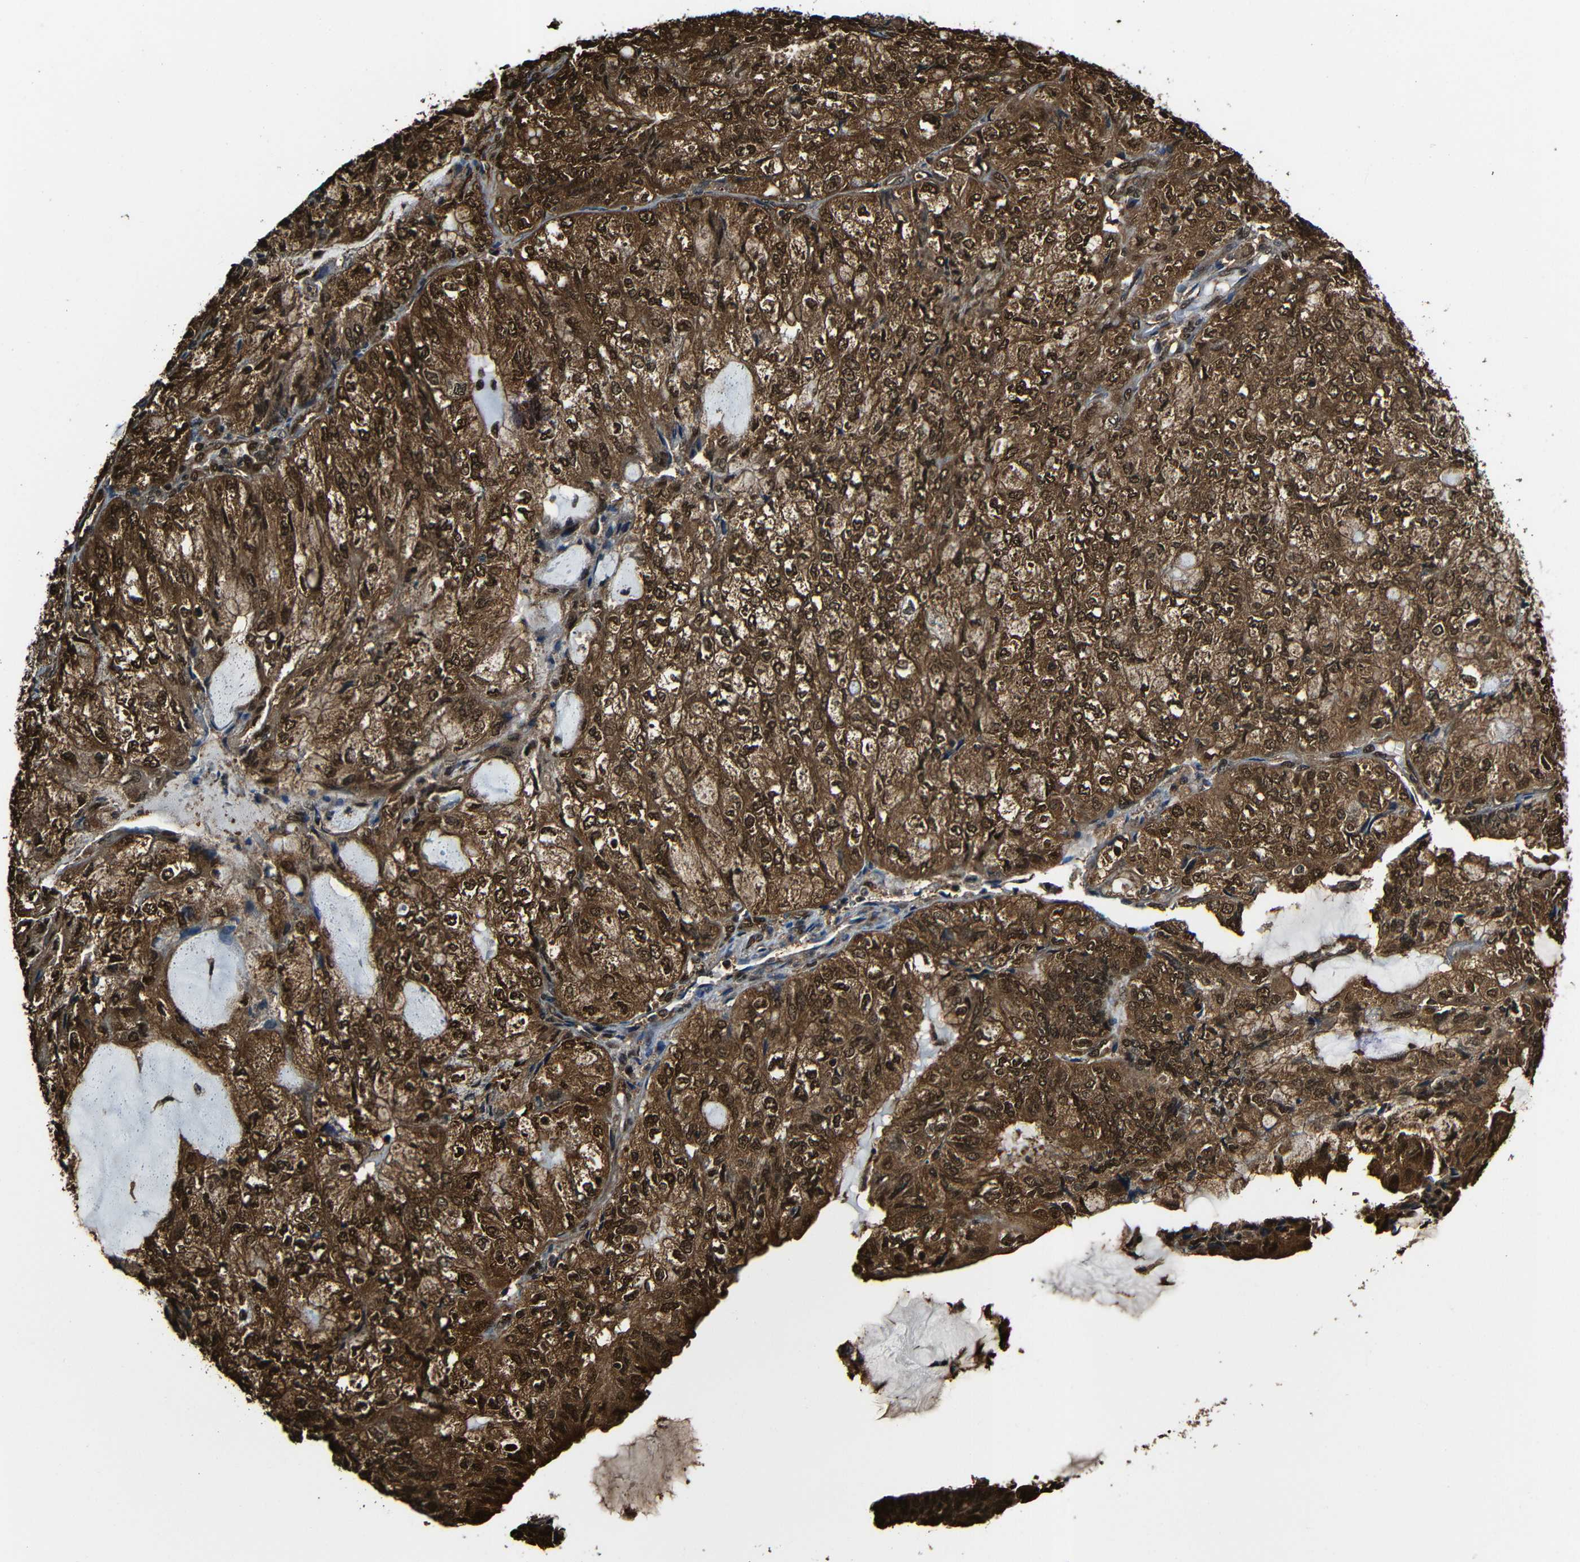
{"staining": {"intensity": "strong", "quantity": ">75%", "location": "cytoplasmic/membranous,nuclear"}, "tissue": "endometrial cancer", "cell_type": "Tumor cells", "image_type": "cancer", "snomed": [{"axis": "morphology", "description": "Adenocarcinoma, NOS"}, {"axis": "topography", "description": "Endometrium"}], "caption": "Strong cytoplasmic/membranous and nuclear expression is appreciated in about >75% of tumor cells in endometrial cancer.", "gene": "VCP", "patient": {"sex": "female", "age": 81}}